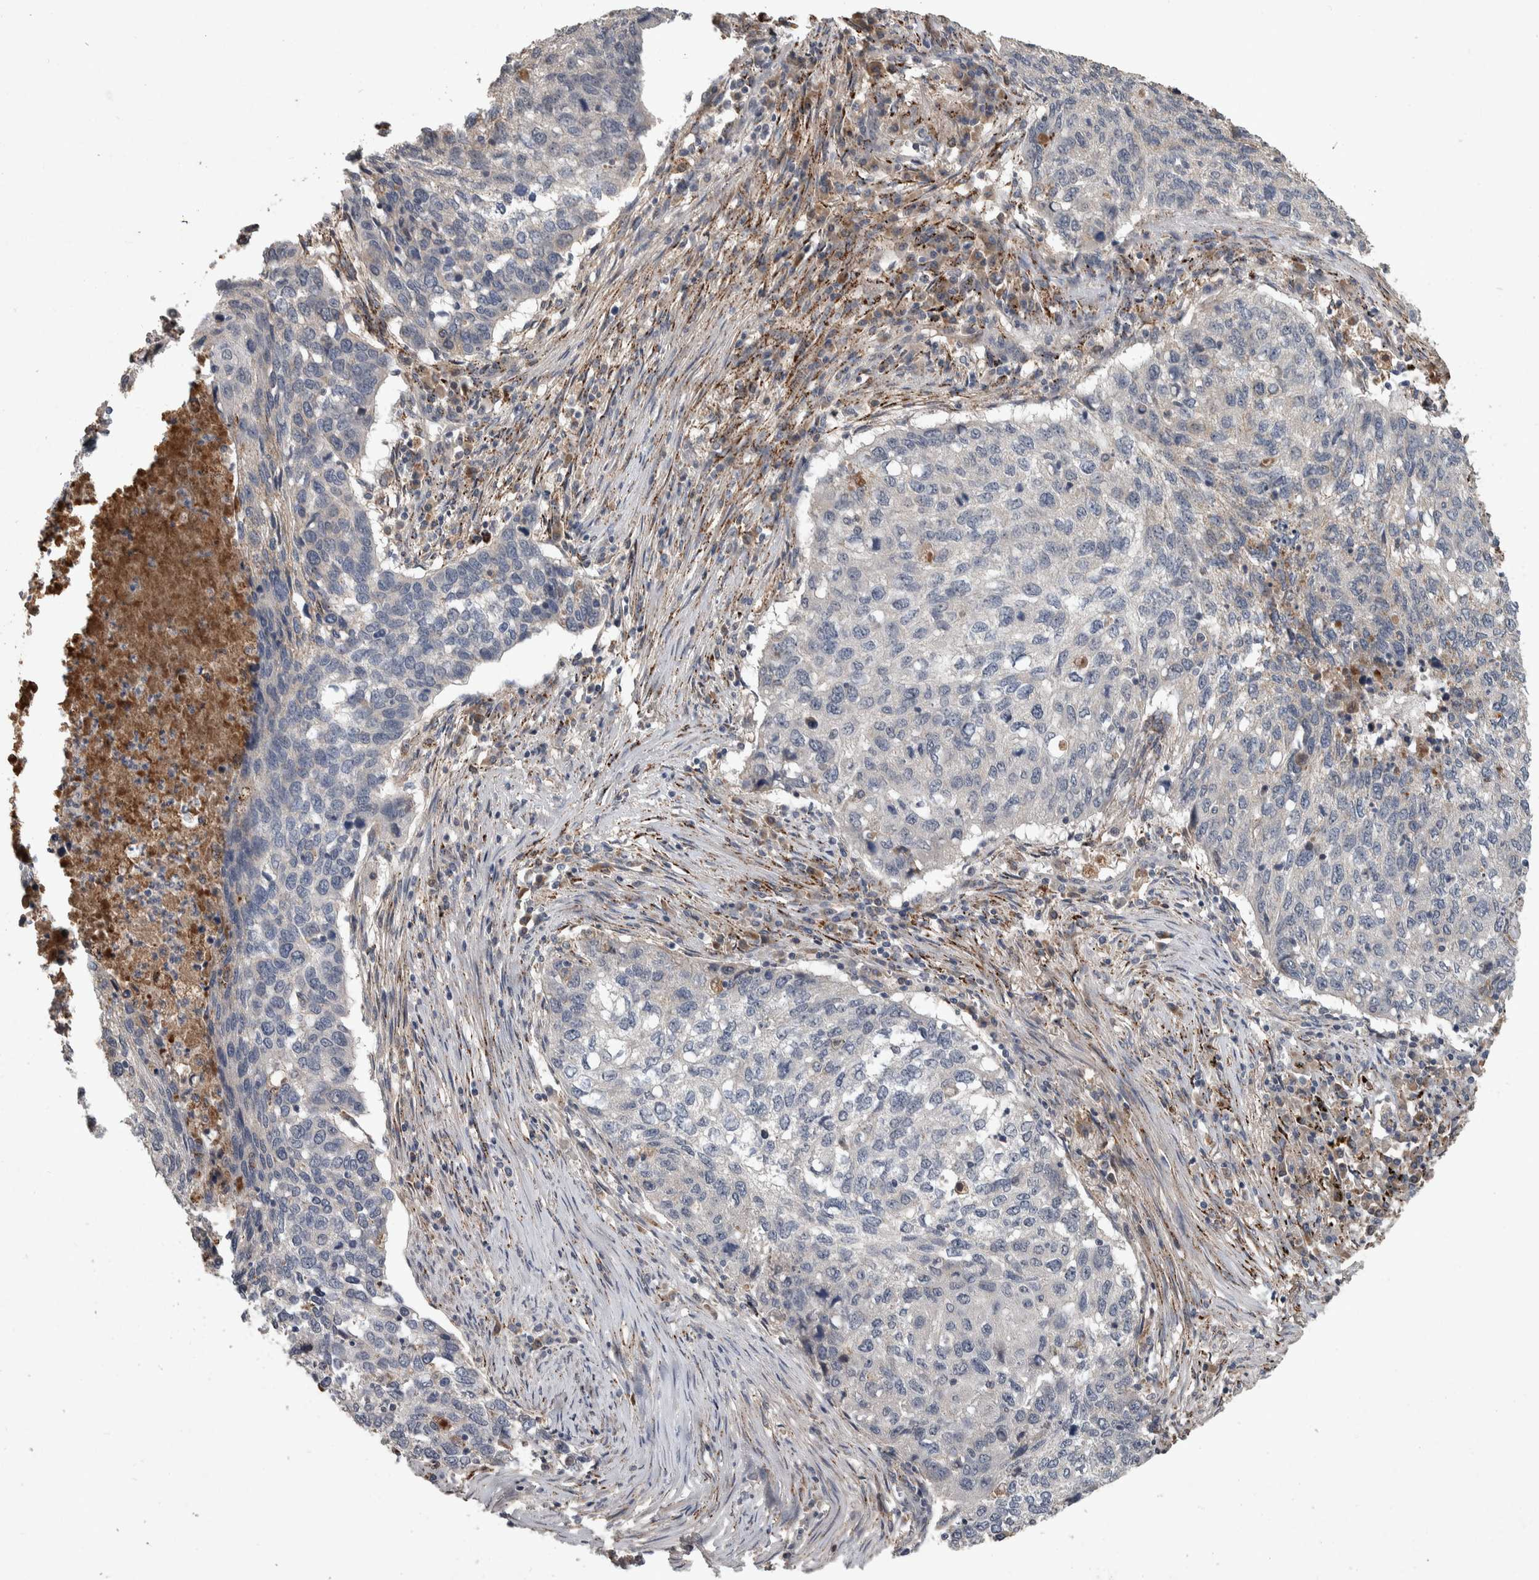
{"staining": {"intensity": "negative", "quantity": "none", "location": "none"}, "tissue": "lung cancer", "cell_type": "Tumor cells", "image_type": "cancer", "snomed": [{"axis": "morphology", "description": "Squamous cell carcinoma, NOS"}, {"axis": "topography", "description": "Lung"}], "caption": "This histopathology image is of lung squamous cell carcinoma stained with immunohistochemistry (IHC) to label a protein in brown with the nuclei are counter-stained blue. There is no positivity in tumor cells.", "gene": "CHRM3", "patient": {"sex": "female", "age": 63}}